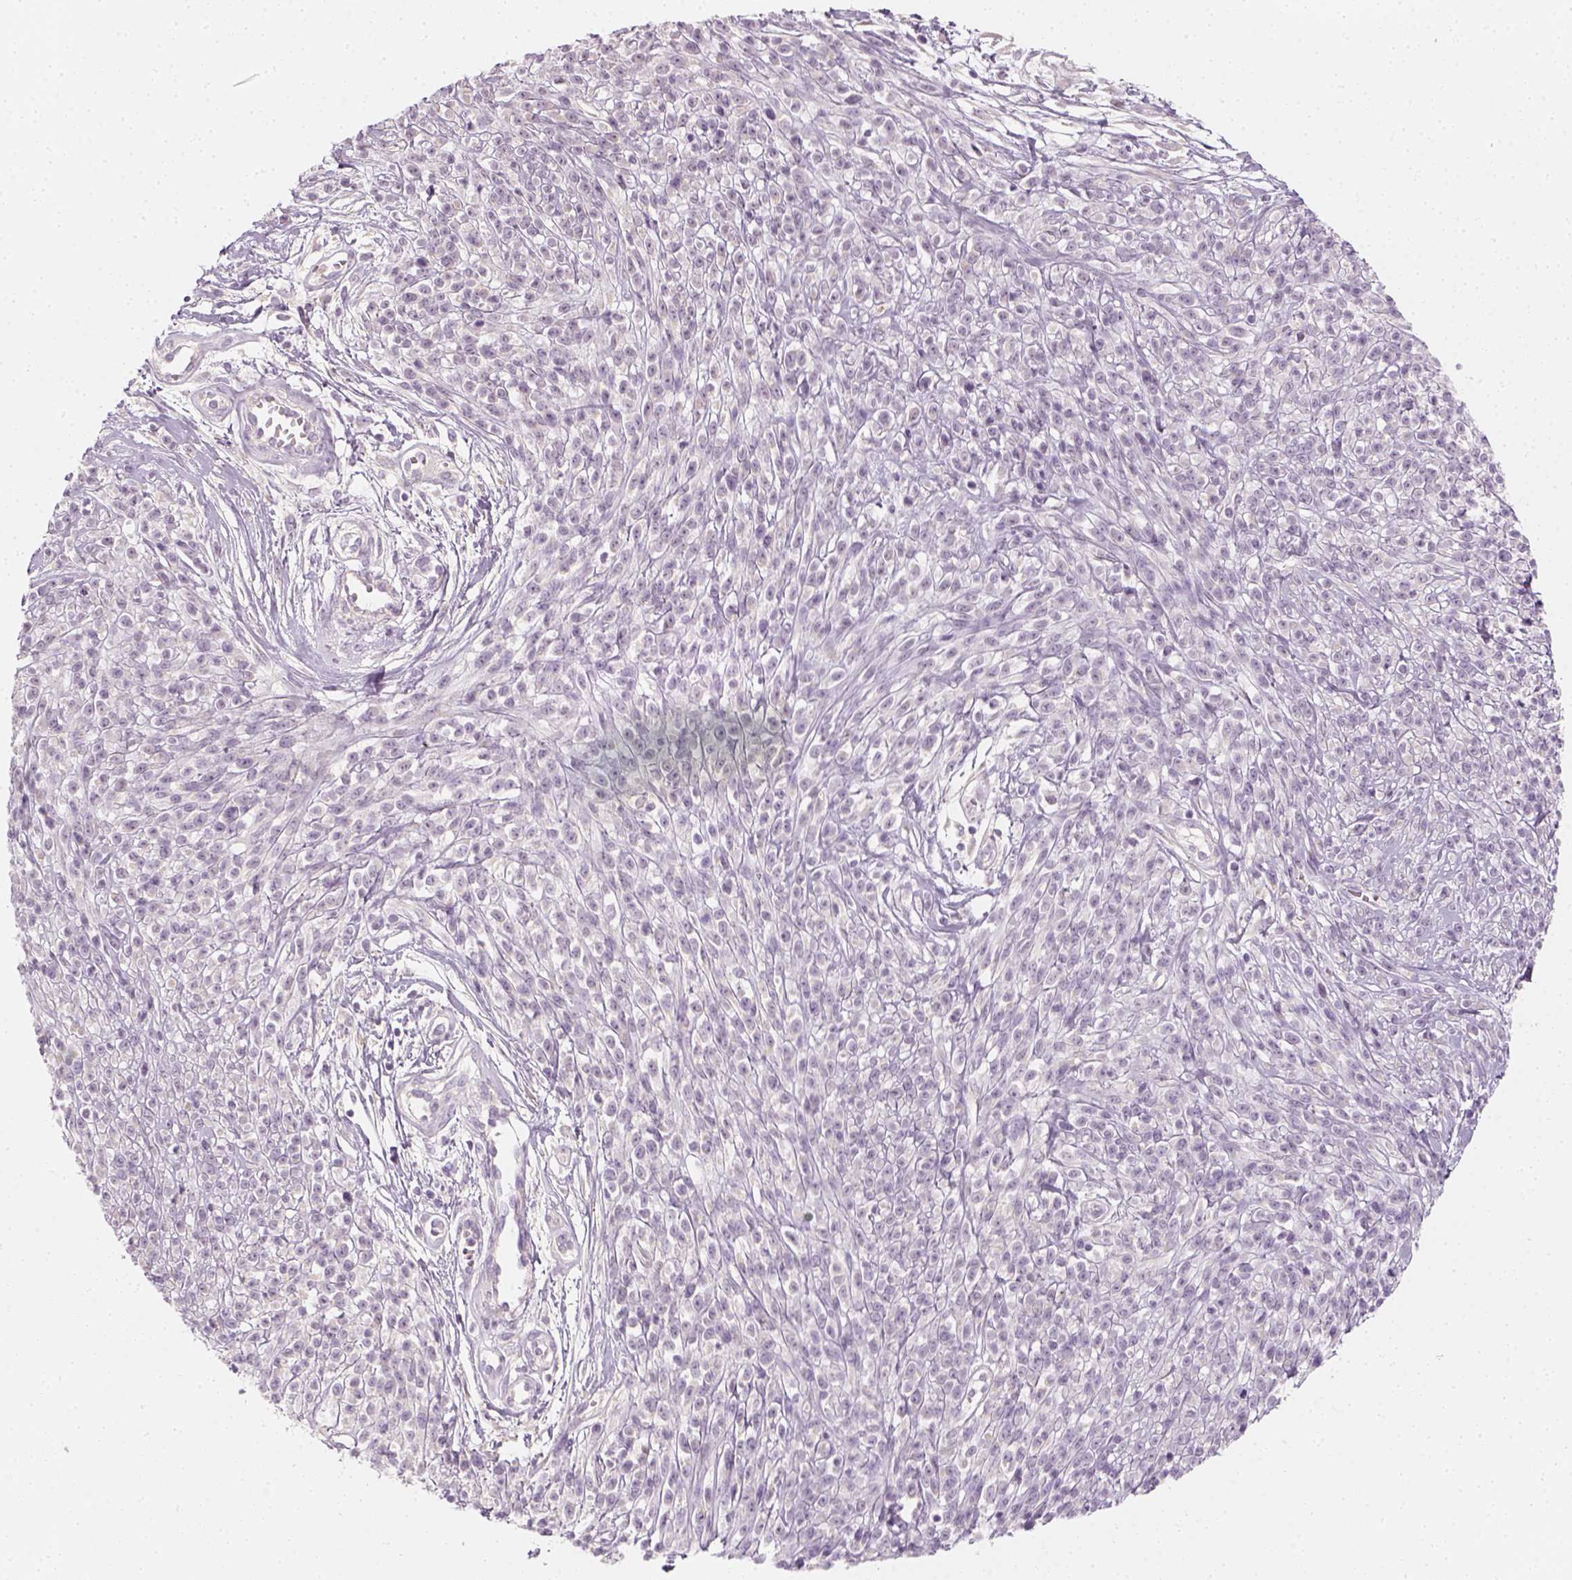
{"staining": {"intensity": "negative", "quantity": "none", "location": "none"}, "tissue": "melanoma", "cell_type": "Tumor cells", "image_type": "cancer", "snomed": [{"axis": "morphology", "description": "Malignant melanoma, NOS"}, {"axis": "topography", "description": "Skin"}, {"axis": "topography", "description": "Skin of trunk"}], "caption": "This is an IHC photomicrograph of human melanoma. There is no positivity in tumor cells.", "gene": "PRAME", "patient": {"sex": "male", "age": 74}}